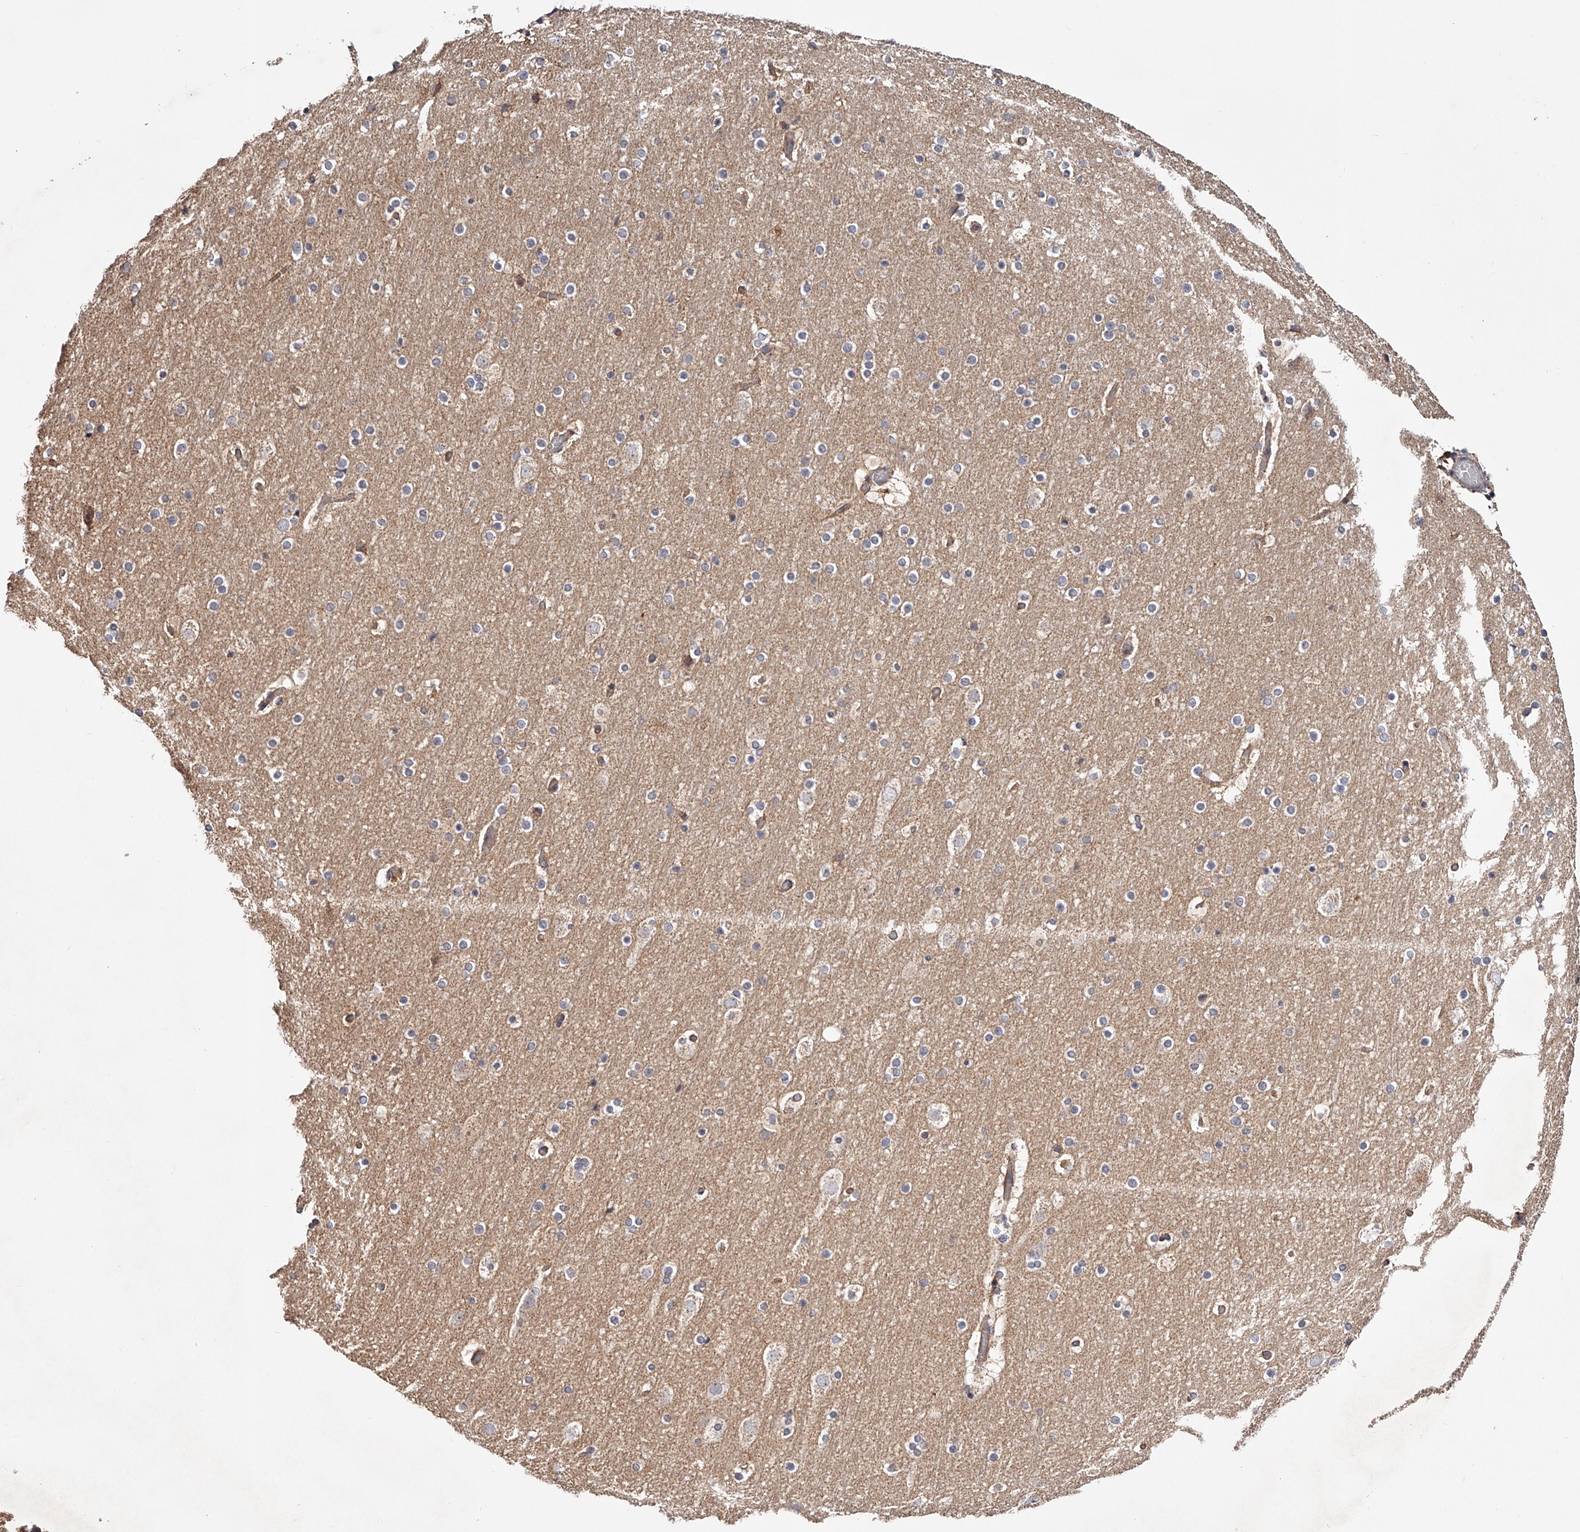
{"staining": {"intensity": "weak", "quantity": ">75%", "location": "cytoplasmic/membranous"}, "tissue": "cerebral cortex", "cell_type": "Endothelial cells", "image_type": "normal", "snomed": [{"axis": "morphology", "description": "Normal tissue, NOS"}, {"axis": "topography", "description": "Cerebral cortex"}], "caption": "High-magnification brightfield microscopy of benign cerebral cortex stained with DAB (3,3'-diaminobenzidine) (brown) and counterstained with hematoxylin (blue). endothelial cells exhibit weak cytoplasmic/membranous expression is seen in about>75% of cells.", "gene": "USP21", "patient": {"sex": "male", "age": 57}}